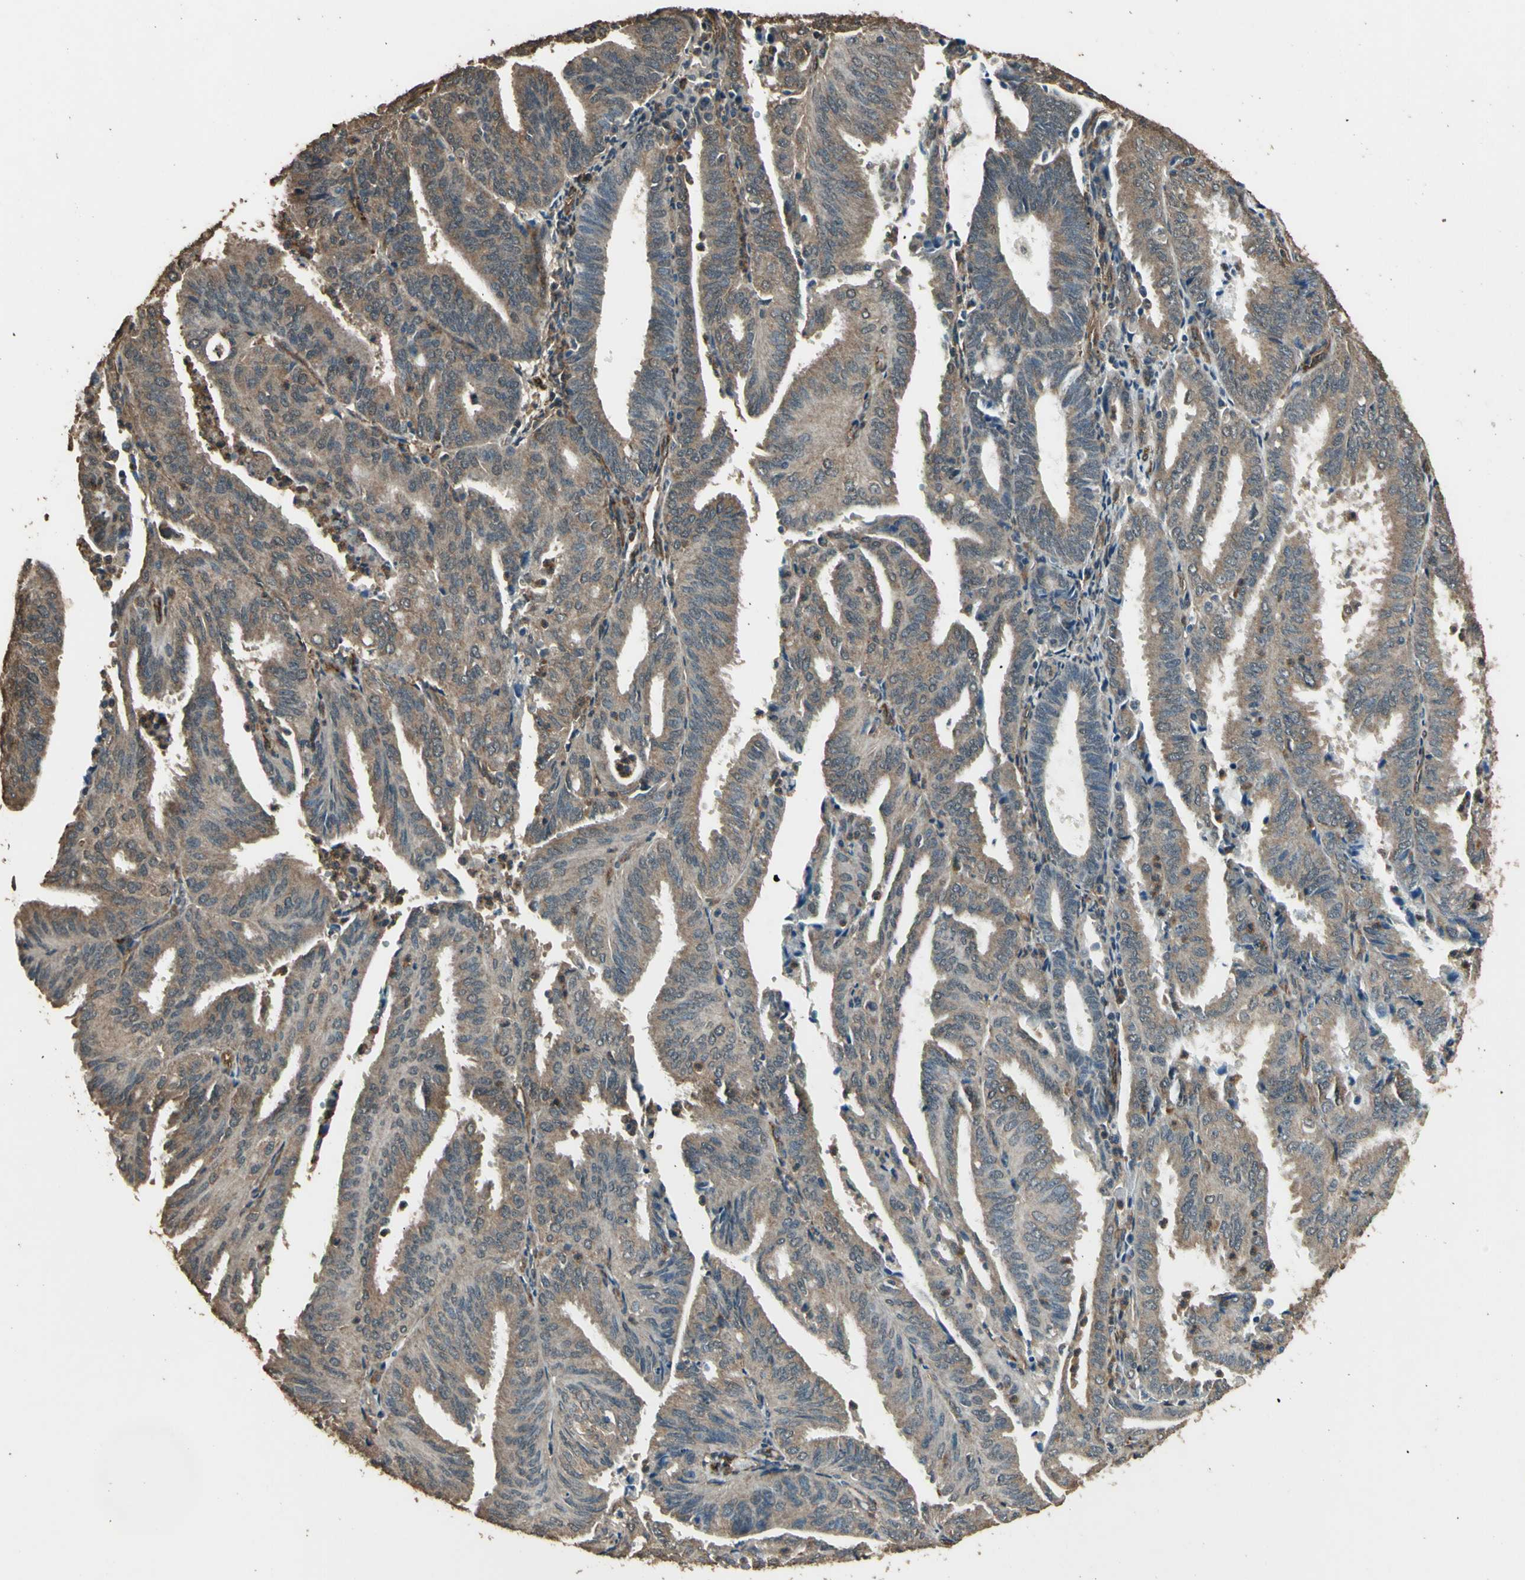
{"staining": {"intensity": "moderate", "quantity": ">75%", "location": "cytoplasmic/membranous"}, "tissue": "endometrial cancer", "cell_type": "Tumor cells", "image_type": "cancer", "snomed": [{"axis": "morphology", "description": "Adenocarcinoma, NOS"}, {"axis": "topography", "description": "Uterus"}], "caption": "A high-resolution micrograph shows immunohistochemistry (IHC) staining of endometrial adenocarcinoma, which demonstrates moderate cytoplasmic/membranous staining in about >75% of tumor cells.", "gene": "TSPO", "patient": {"sex": "female", "age": 60}}